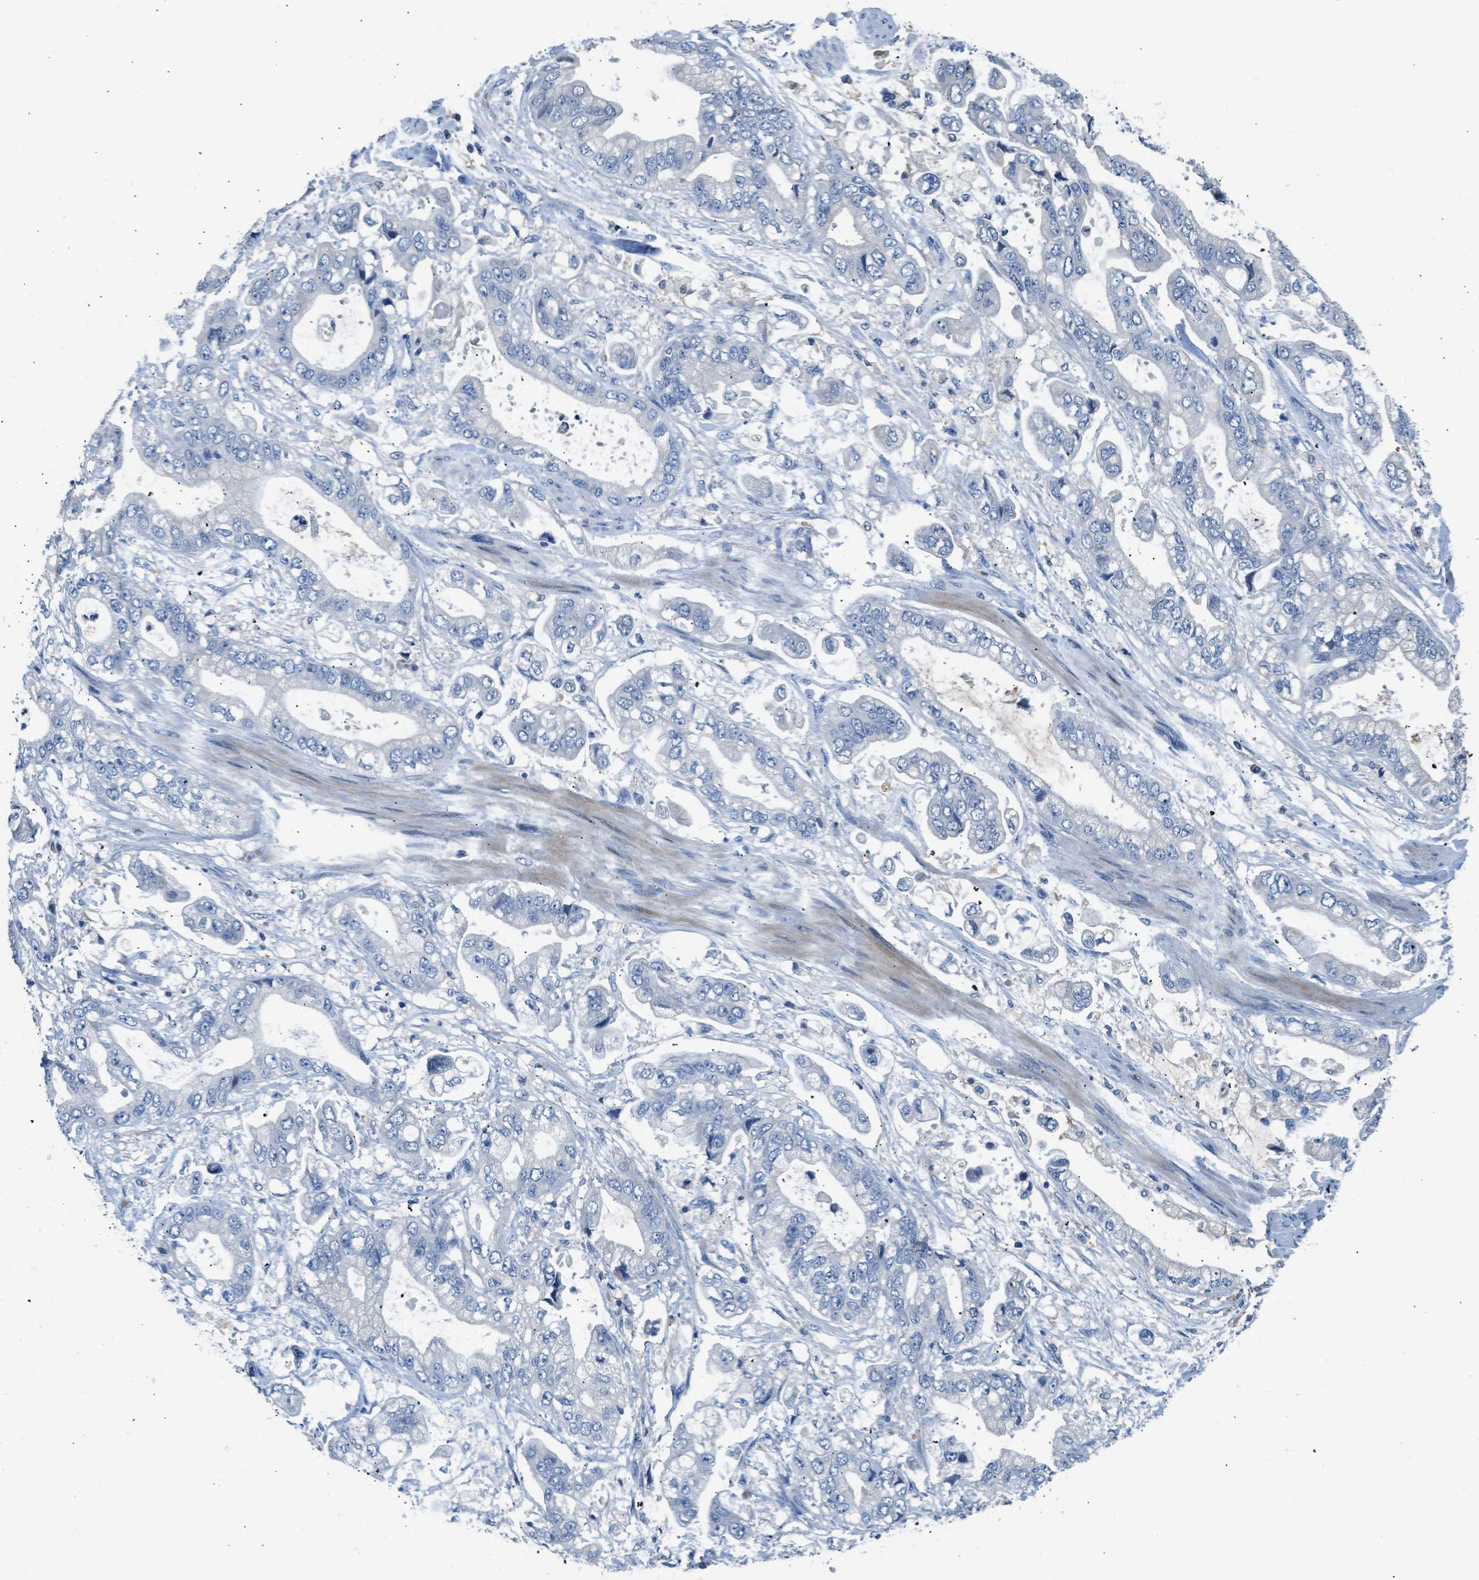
{"staining": {"intensity": "negative", "quantity": "none", "location": "none"}, "tissue": "stomach cancer", "cell_type": "Tumor cells", "image_type": "cancer", "snomed": [{"axis": "morphology", "description": "Normal tissue, NOS"}, {"axis": "morphology", "description": "Adenocarcinoma, NOS"}, {"axis": "topography", "description": "Stomach"}], "caption": "This photomicrograph is of stomach cancer (adenocarcinoma) stained with immunohistochemistry (IHC) to label a protein in brown with the nuclei are counter-stained blue. There is no positivity in tumor cells. The staining is performed using DAB (3,3'-diaminobenzidine) brown chromogen with nuclei counter-stained in using hematoxylin.", "gene": "RWDD2B", "patient": {"sex": "male", "age": 62}}